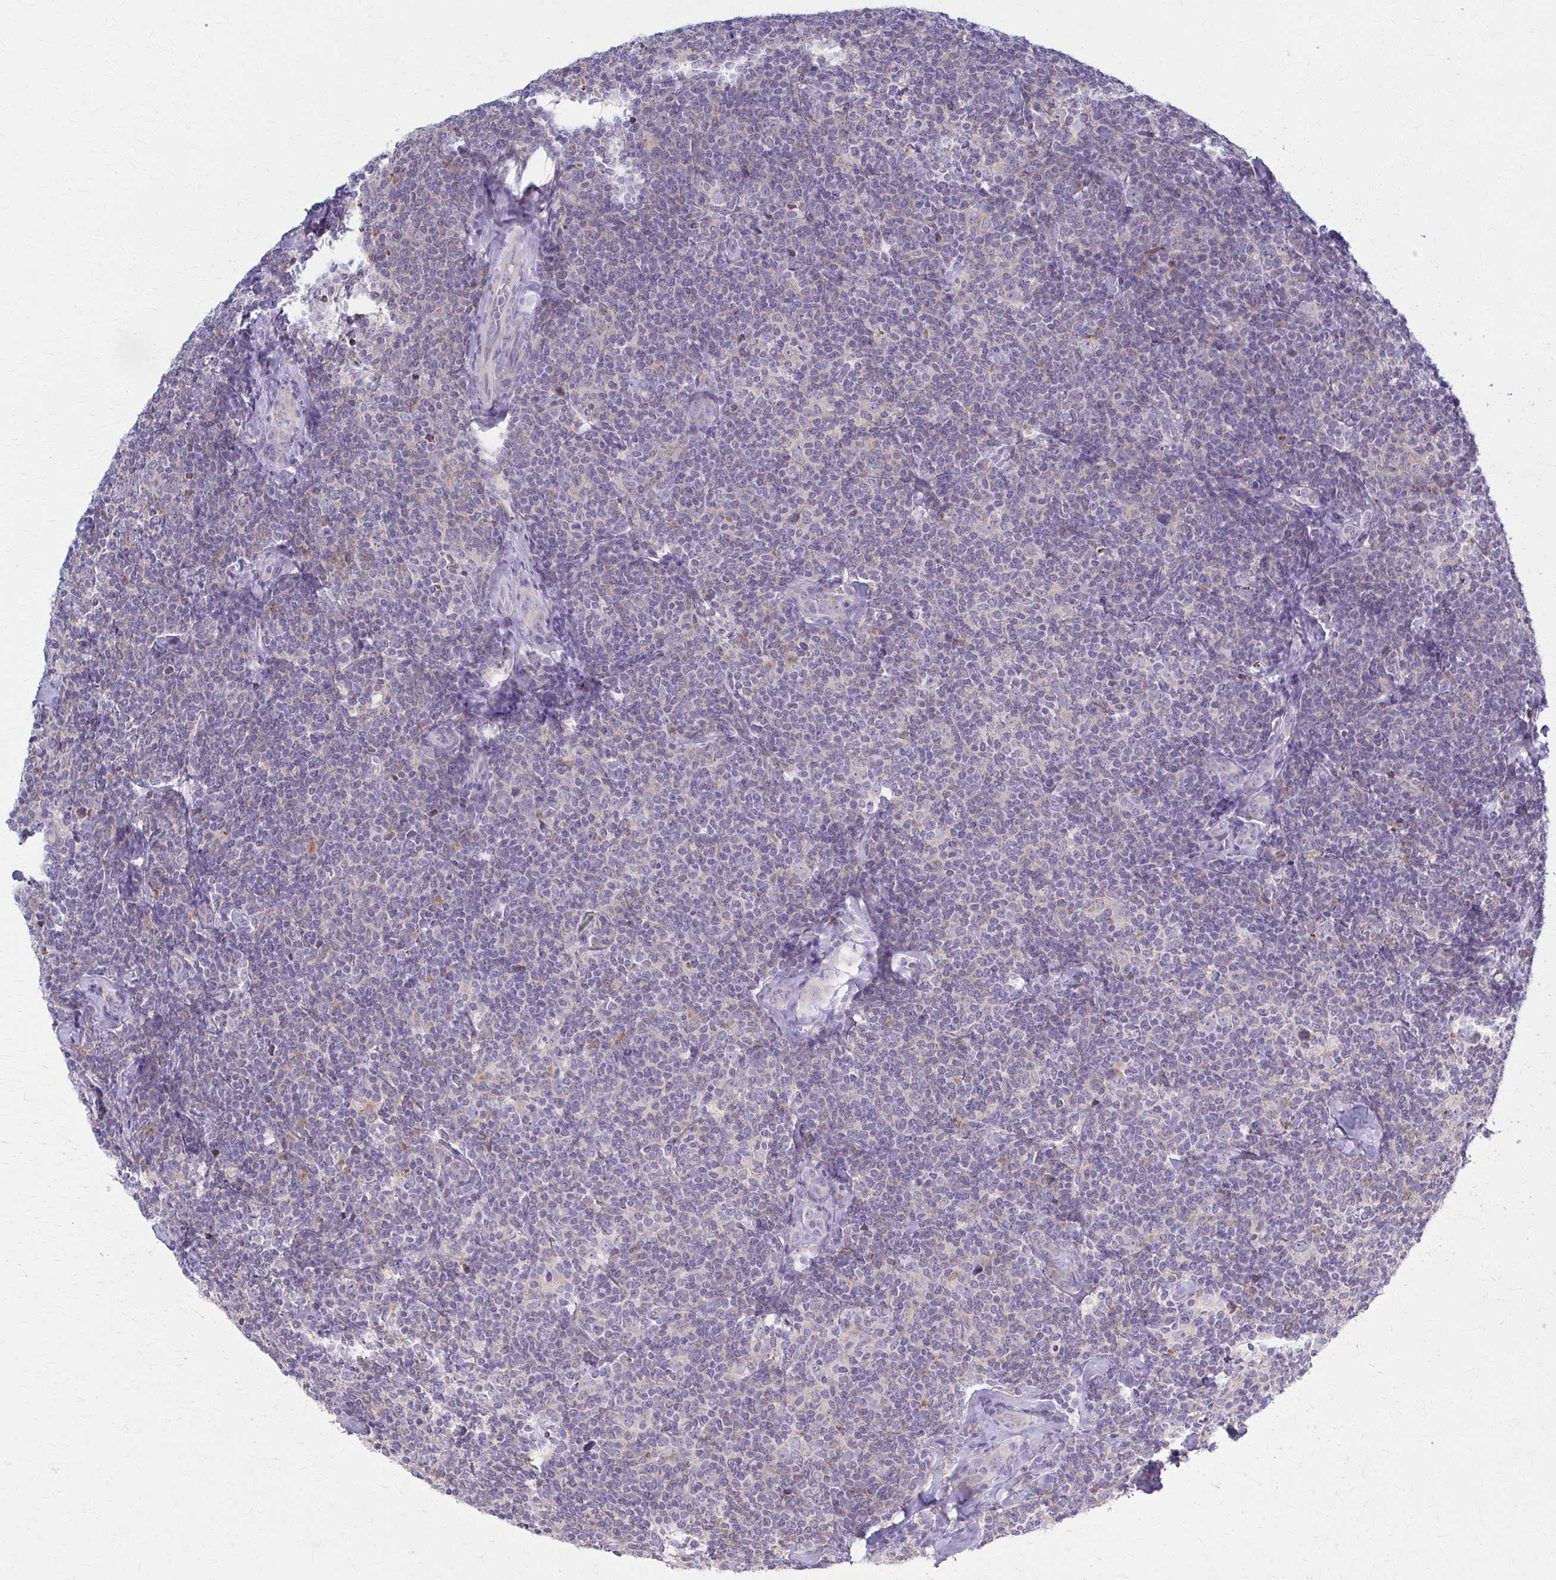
{"staining": {"intensity": "weak", "quantity": "<25%", "location": "cytoplasmic/membranous"}, "tissue": "lymphoma", "cell_type": "Tumor cells", "image_type": "cancer", "snomed": [{"axis": "morphology", "description": "Malignant lymphoma, non-Hodgkin's type, Low grade"}, {"axis": "topography", "description": "Lymph node"}], "caption": "Immunohistochemical staining of low-grade malignant lymphoma, non-Hodgkin's type shows no significant positivity in tumor cells.", "gene": "PRKRA", "patient": {"sex": "female", "age": 56}}